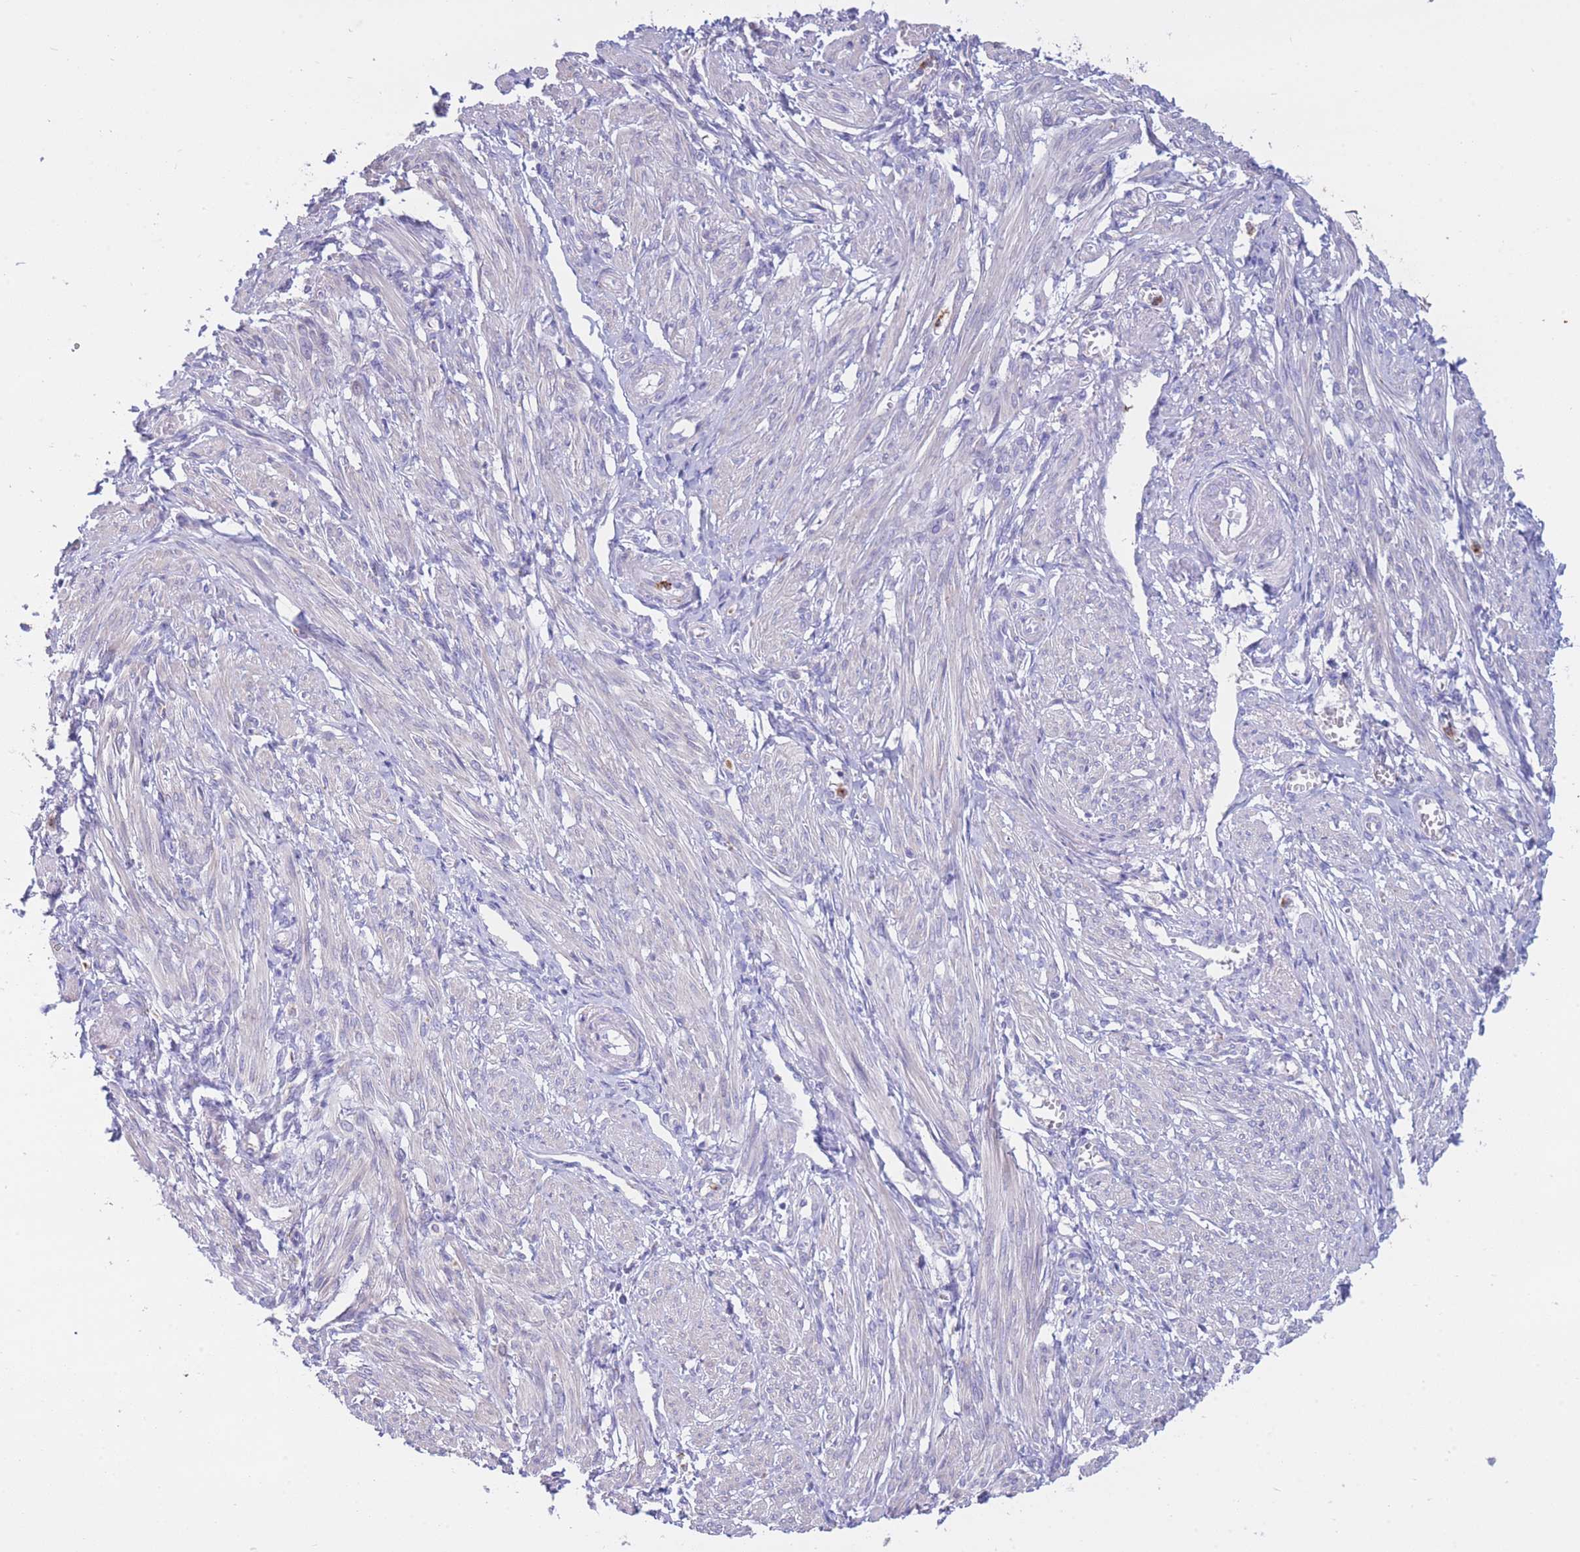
{"staining": {"intensity": "negative", "quantity": "none", "location": "none"}, "tissue": "smooth muscle", "cell_type": "Smooth muscle cells", "image_type": "normal", "snomed": [{"axis": "morphology", "description": "Normal tissue, NOS"}, {"axis": "topography", "description": "Smooth muscle"}], "caption": "The photomicrograph reveals no significant staining in smooth muscle cells of smooth muscle.", "gene": "CENPM", "patient": {"sex": "female", "age": 39}}